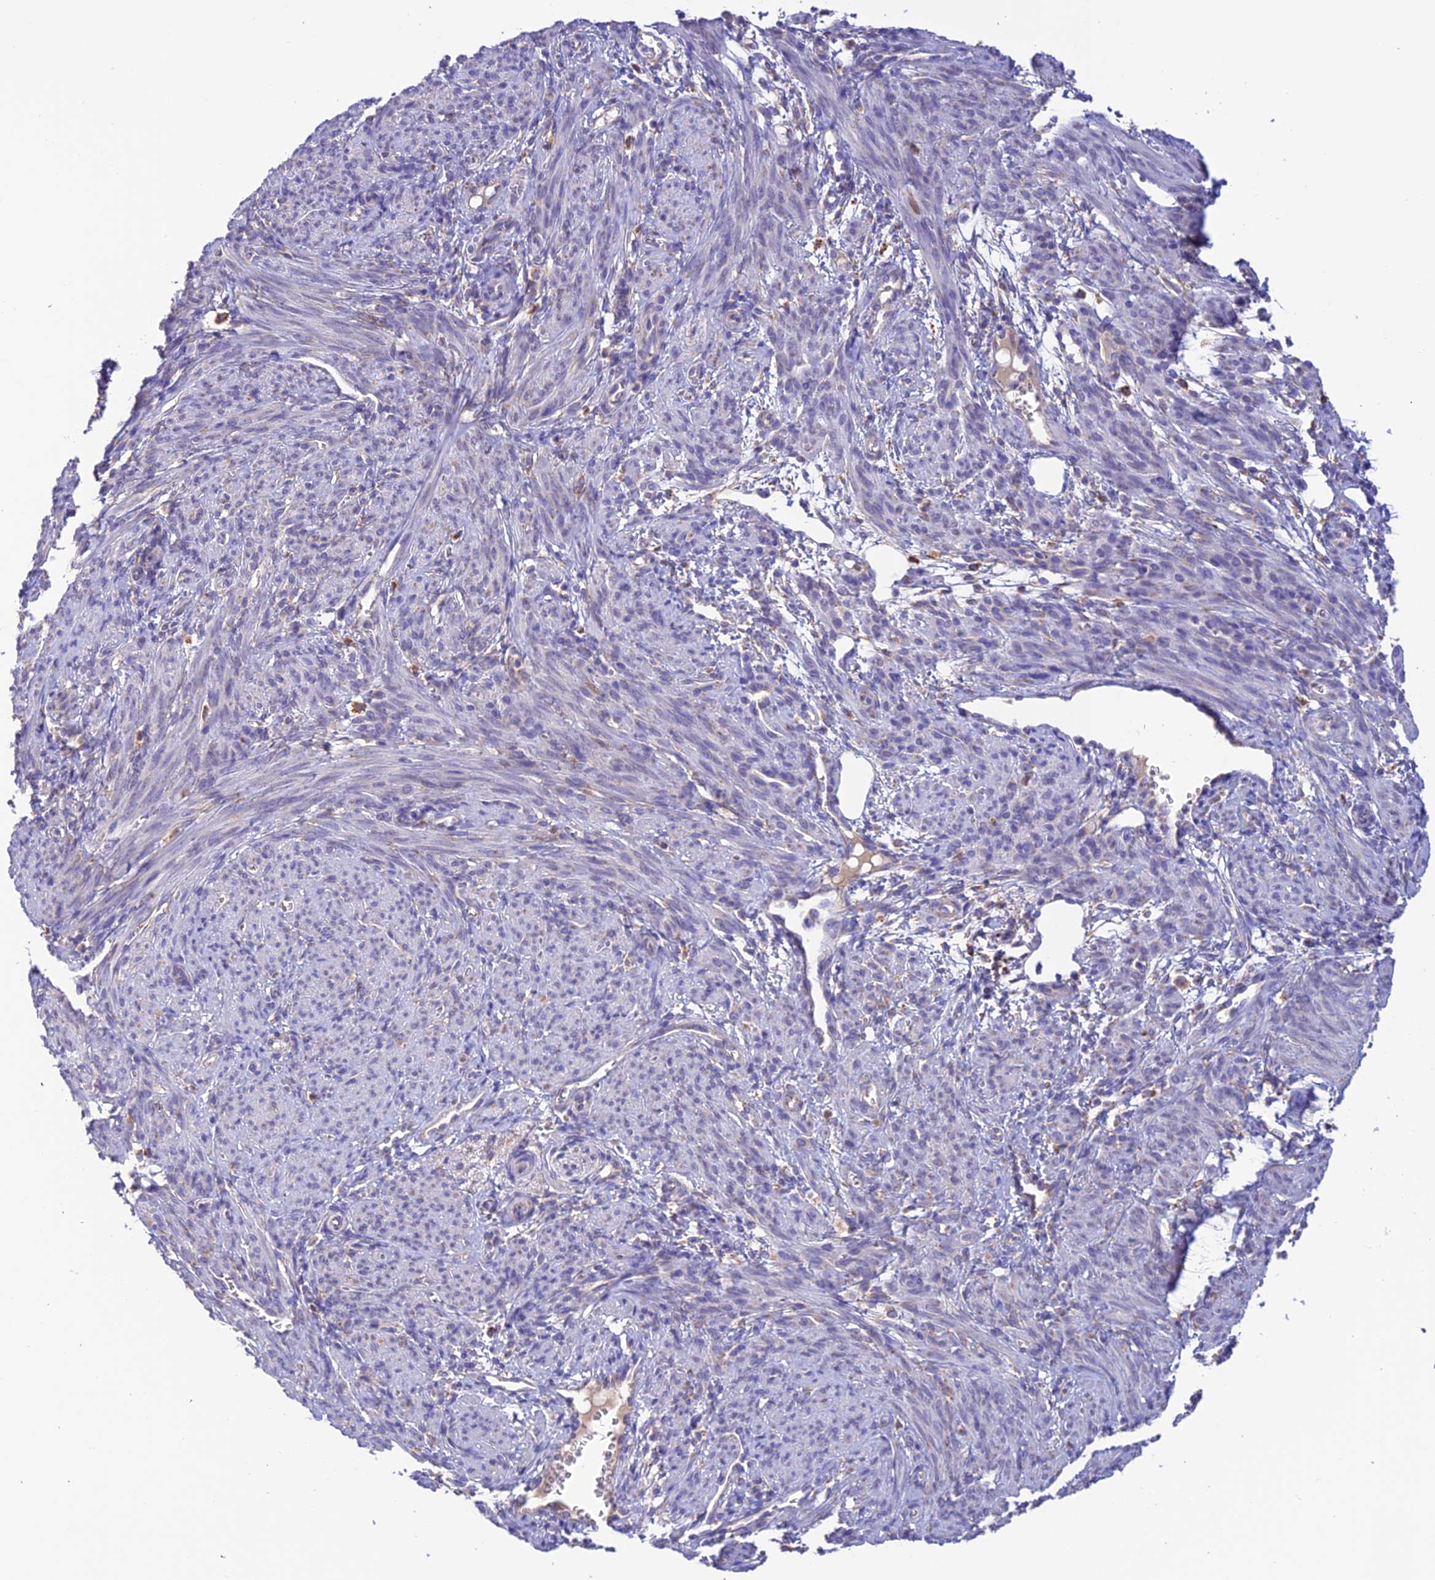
{"staining": {"intensity": "negative", "quantity": "none", "location": "none"}, "tissue": "smooth muscle", "cell_type": "Smooth muscle cells", "image_type": "normal", "snomed": [{"axis": "morphology", "description": "Normal tissue, NOS"}, {"axis": "topography", "description": "Smooth muscle"}], "caption": "Immunohistochemical staining of benign human smooth muscle displays no significant positivity in smooth muscle cells. (DAB immunohistochemistry (IHC) visualized using brightfield microscopy, high magnification).", "gene": "ENSG00000255439", "patient": {"sex": "female", "age": 39}}